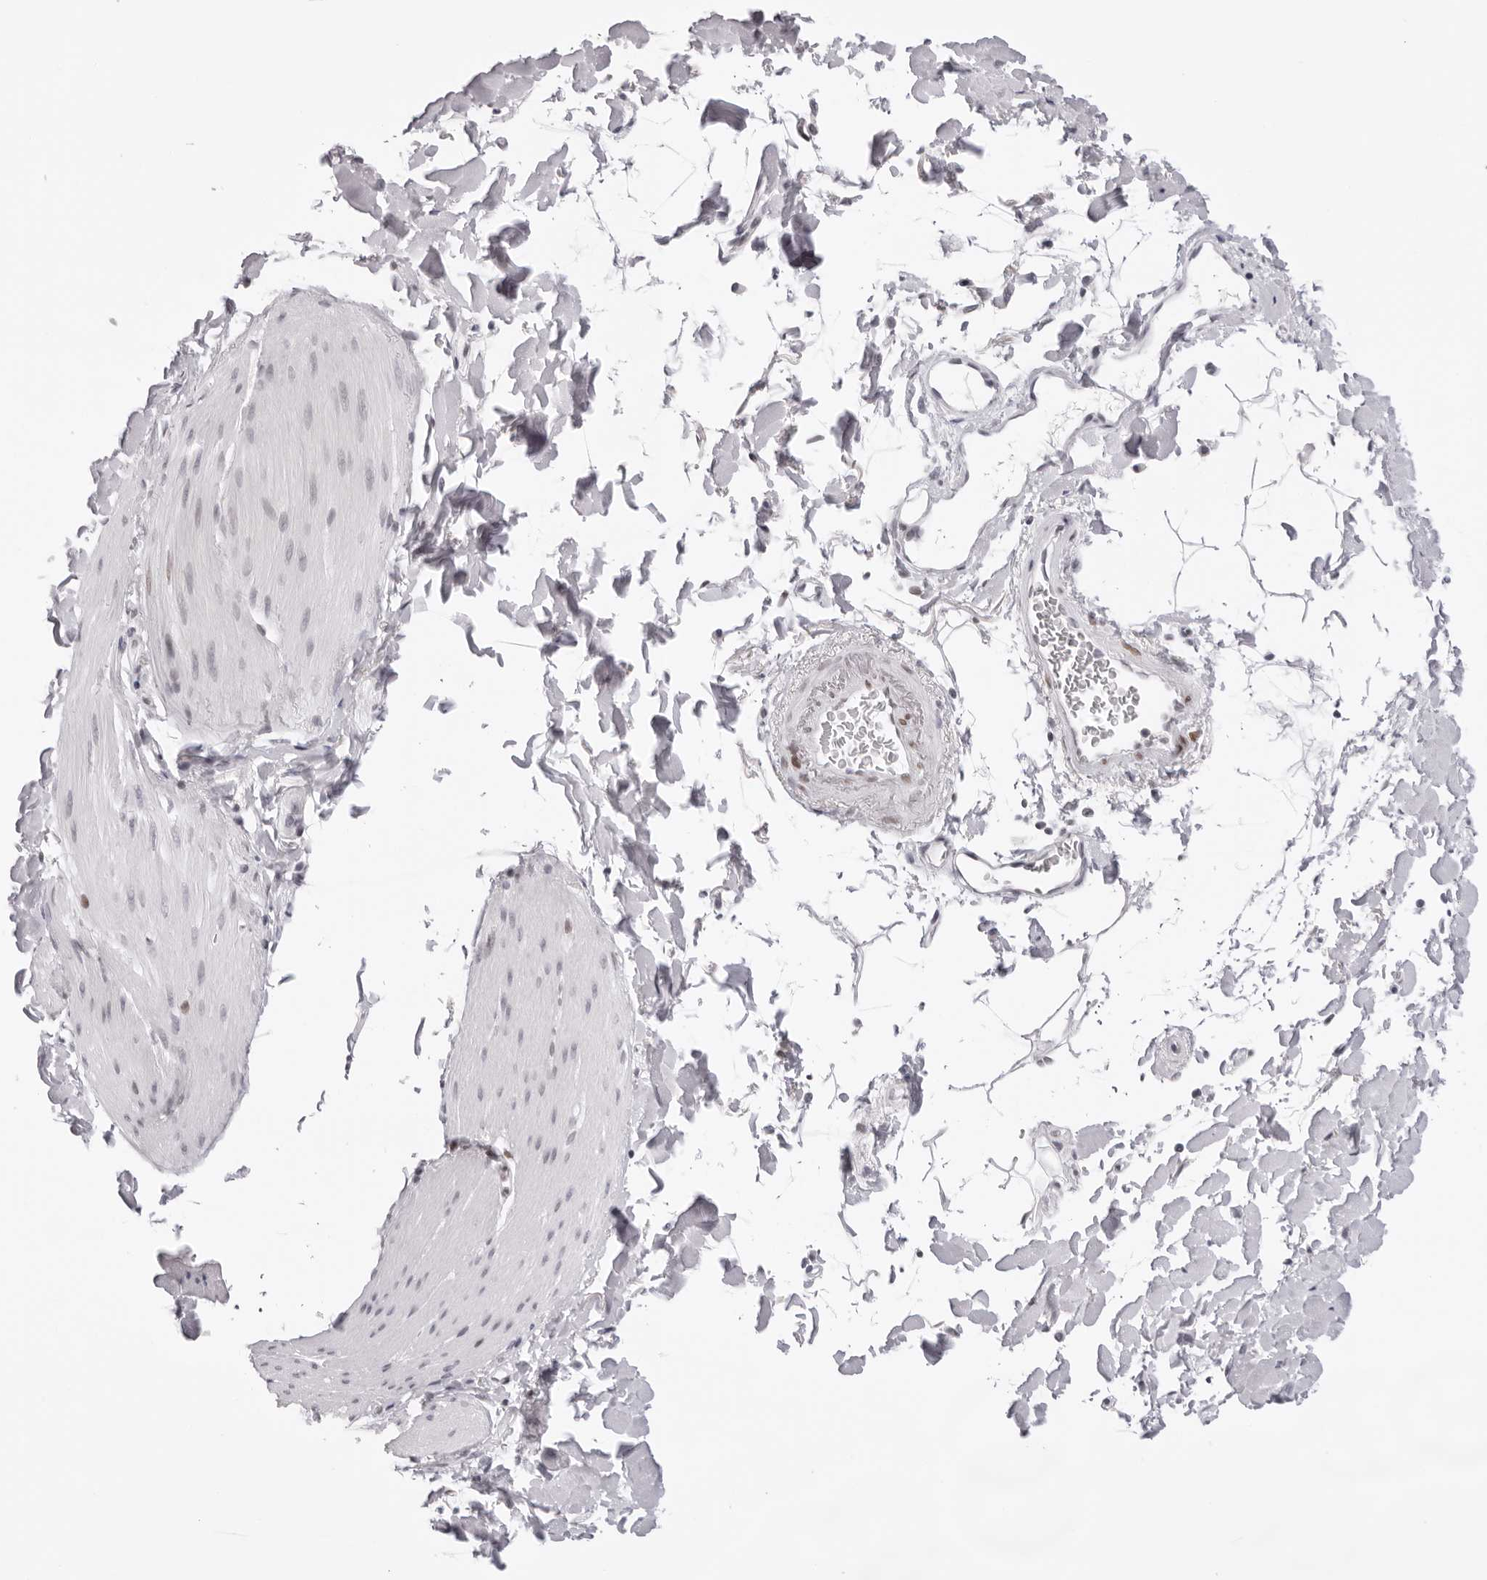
{"staining": {"intensity": "negative", "quantity": "none", "location": "none"}, "tissue": "smooth muscle", "cell_type": "Smooth muscle cells", "image_type": "normal", "snomed": [{"axis": "morphology", "description": "Normal tissue, NOS"}, {"axis": "topography", "description": "Smooth muscle"}, {"axis": "topography", "description": "Small intestine"}], "caption": "The photomicrograph exhibits no significant expression in smooth muscle cells of smooth muscle. Brightfield microscopy of IHC stained with DAB (3,3'-diaminobenzidine) (brown) and hematoxylin (blue), captured at high magnification.", "gene": "MAFK", "patient": {"sex": "female", "age": 84}}